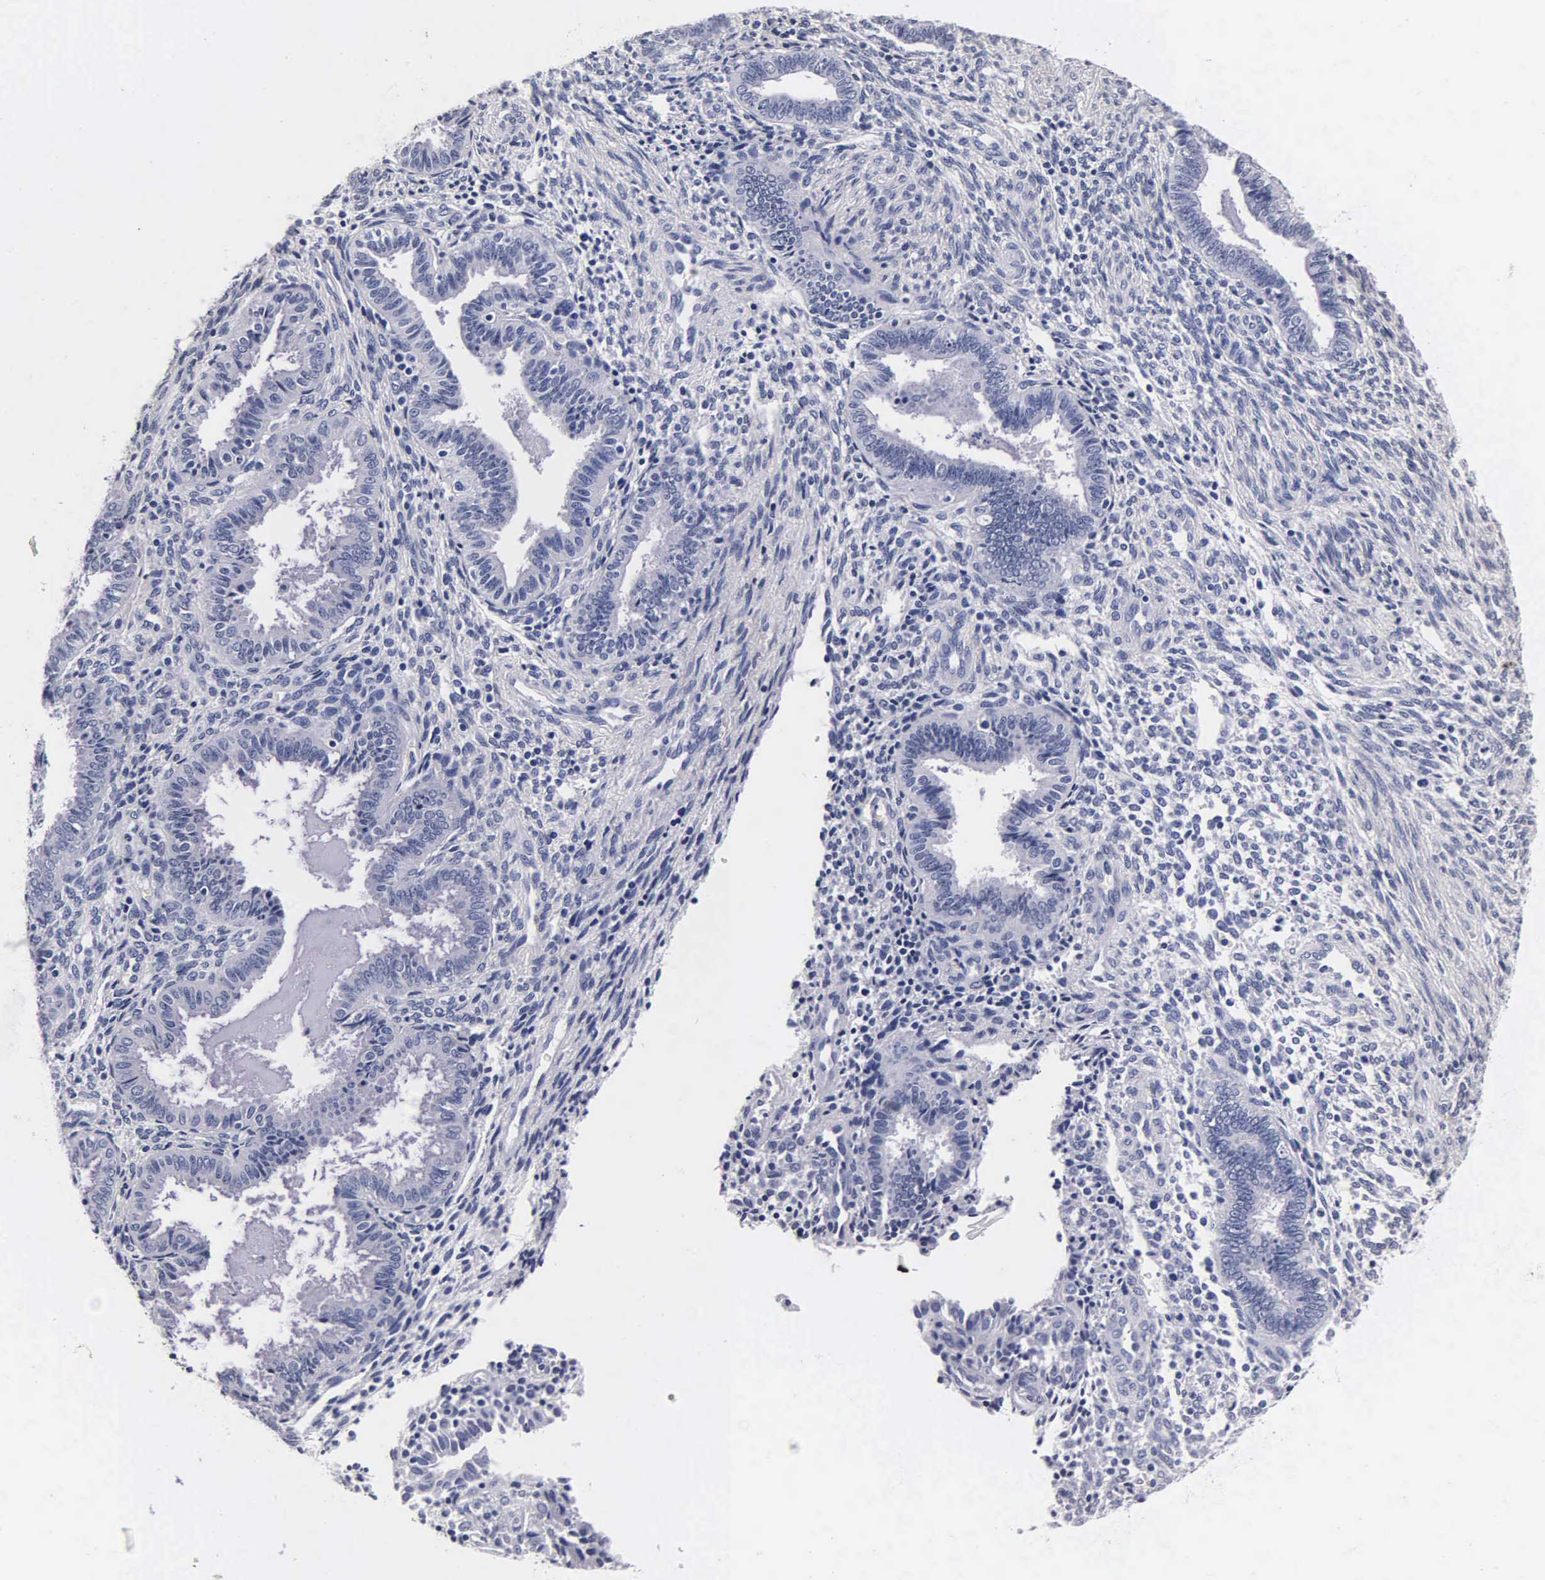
{"staining": {"intensity": "negative", "quantity": "none", "location": "none"}, "tissue": "endometrium", "cell_type": "Cells in endometrial stroma", "image_type": "normal", "snomed": [{"axis": "morphology", "description": "Normal tissue, NOS"}, {"axis": "topography", "description": "Endometrium"}], "caption": "The image demonstrates no significant expression in cells in endometrial stroma of endometrium. (Immunohistochemistry, brightfield microscopy, high magnification).", "gene": "MB", "patient": {"sex": "female", "age": 36}}